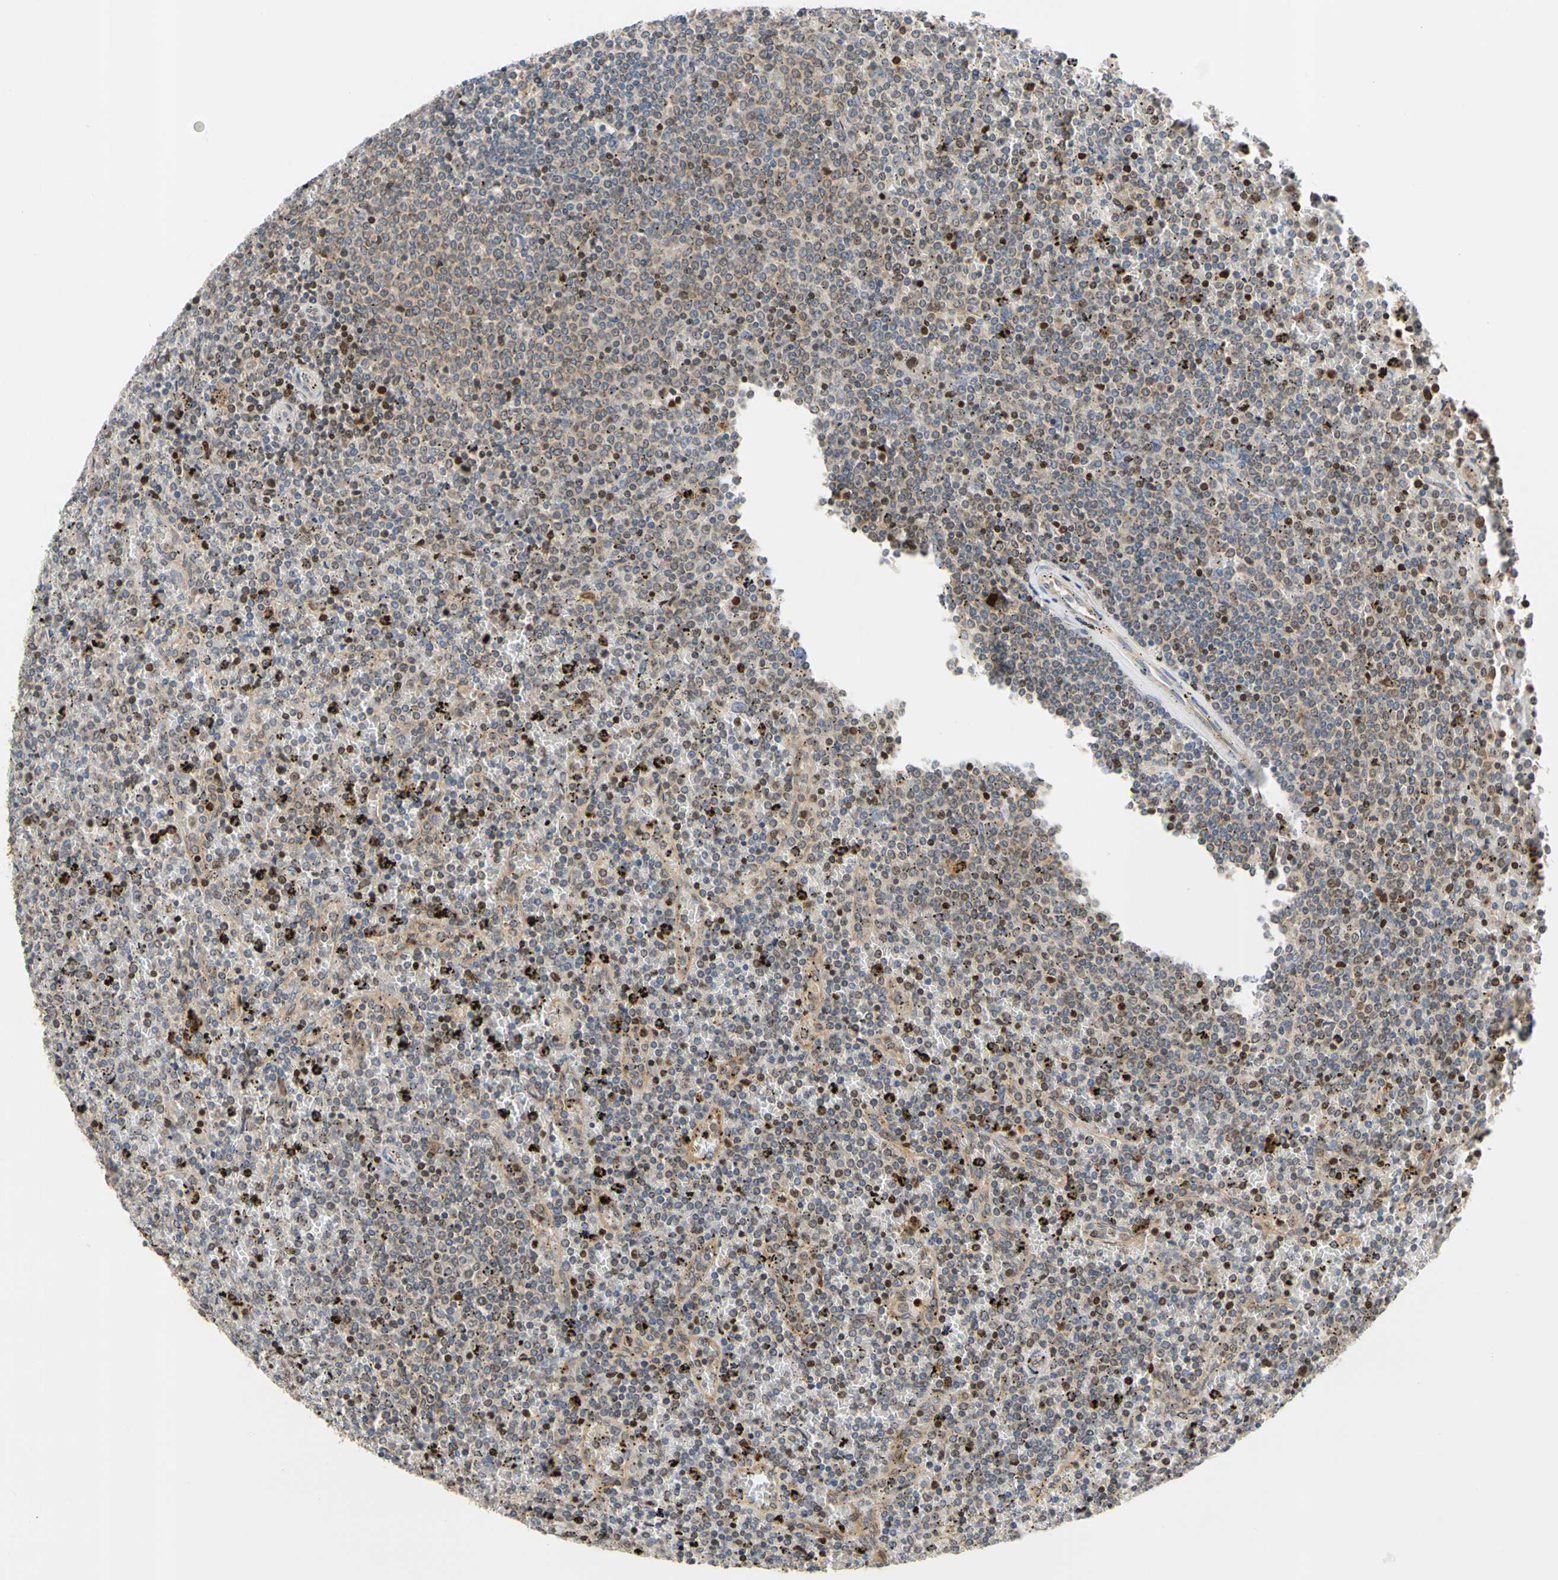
{"staining": {"intensity": "moderate", "quantity": "<25%", "location": "nuclear"}, "tissue": "lymphoma", "cell_type": "Tumor cells", "image_type": "cancer", "snomed": [{"axis": "morphology", "description": "Malignant lymphoma, non-Hodgkin's type, Low grade"}, {"axis": "topography", "description": "Spleen"}], "caption": "Protein expression analysis of lymphoma reveals moderate nuclear expression in about <25% of tumor cells. (brown staining indicates protein expression, while blue staining denotes nuclei).", "gene": "IP6K2", "patient": {"sex": "female", "age": 77}}